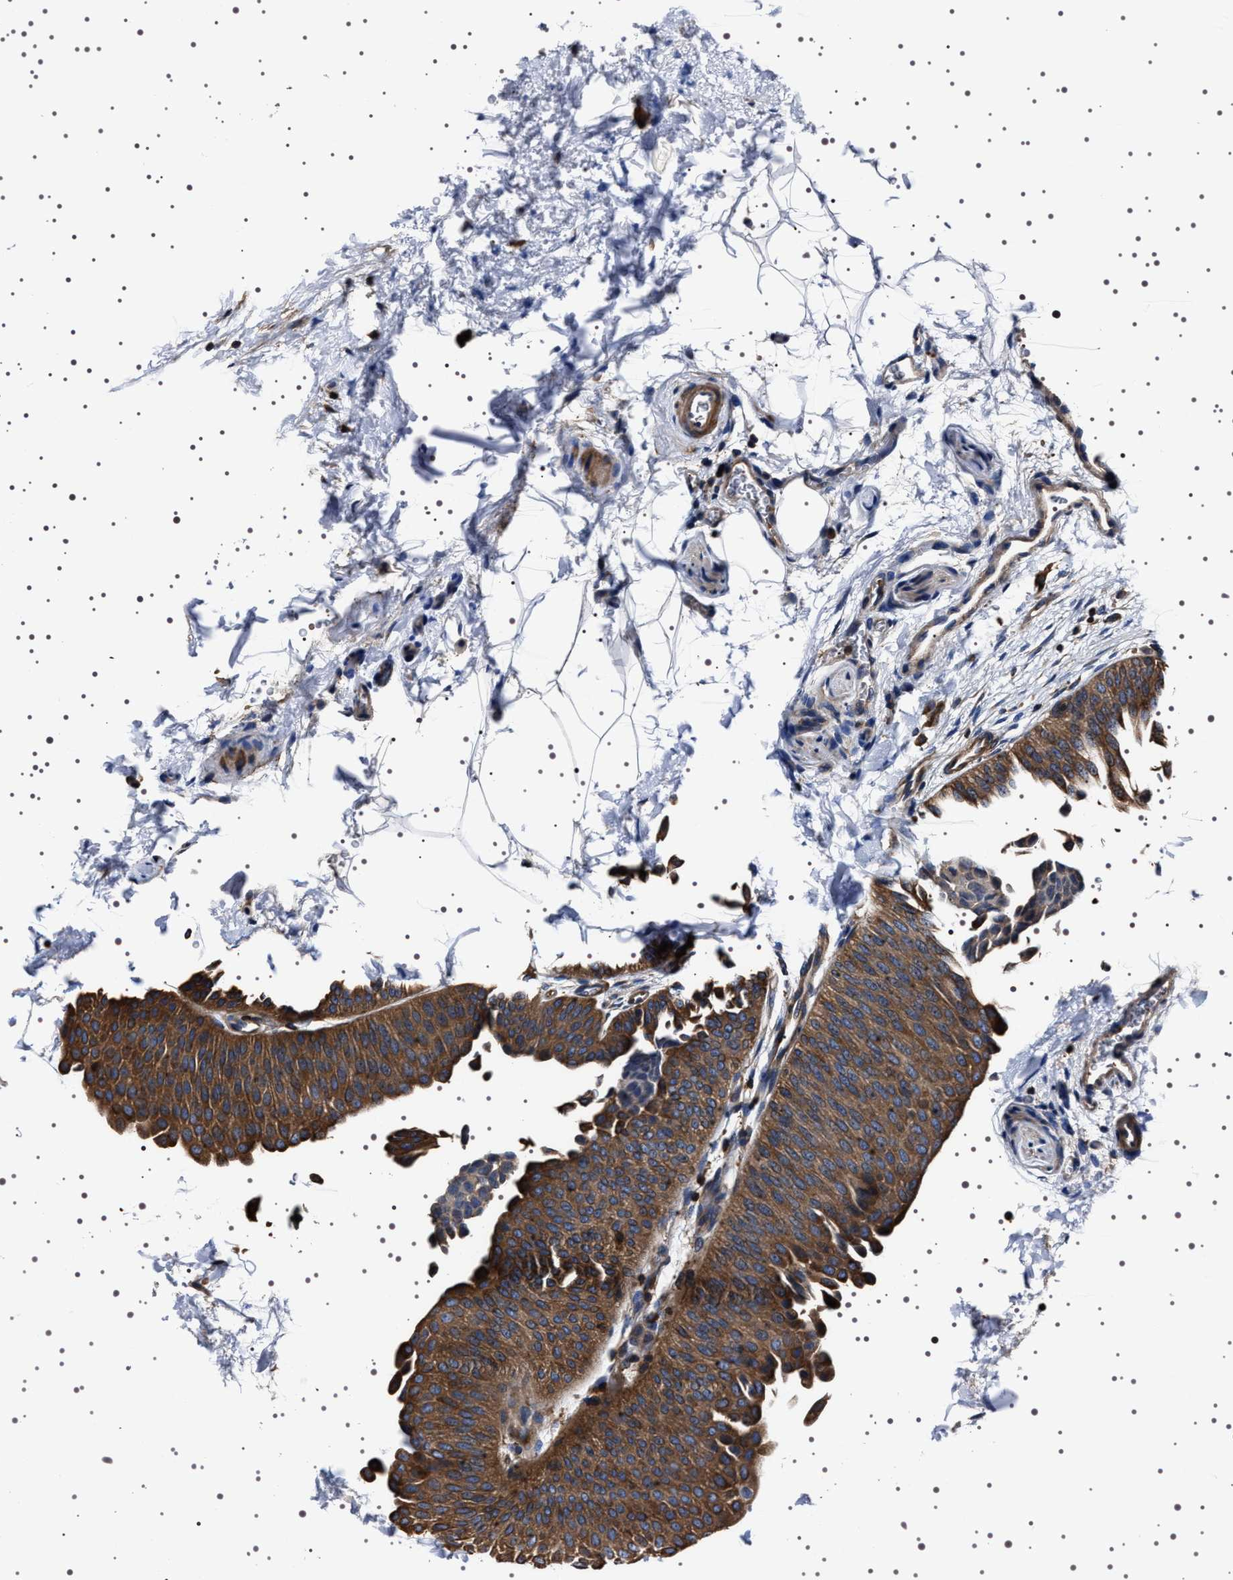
{"staining": {"intensity": "moderate", "quantity": ">75%", "location": "cytoplasmic/membranous"}, "tissue": "urothelial cancer", "cell_type": "Tumor cells", "image_type": "cancer", "snomed": [{"axis": "morphology", "description": "Urothelial carcinoma, Low grade"}, {"axis": "topography", "description": "Urinary bladder"}], "caption": "The histopathology image displays staining of urothelial cancer, revealing moderate cytoplasmic/membranous protein staining (brown color) within tumor cells.", "gene": "WDR1", "patient": {"sex": "female", "age": 60}}